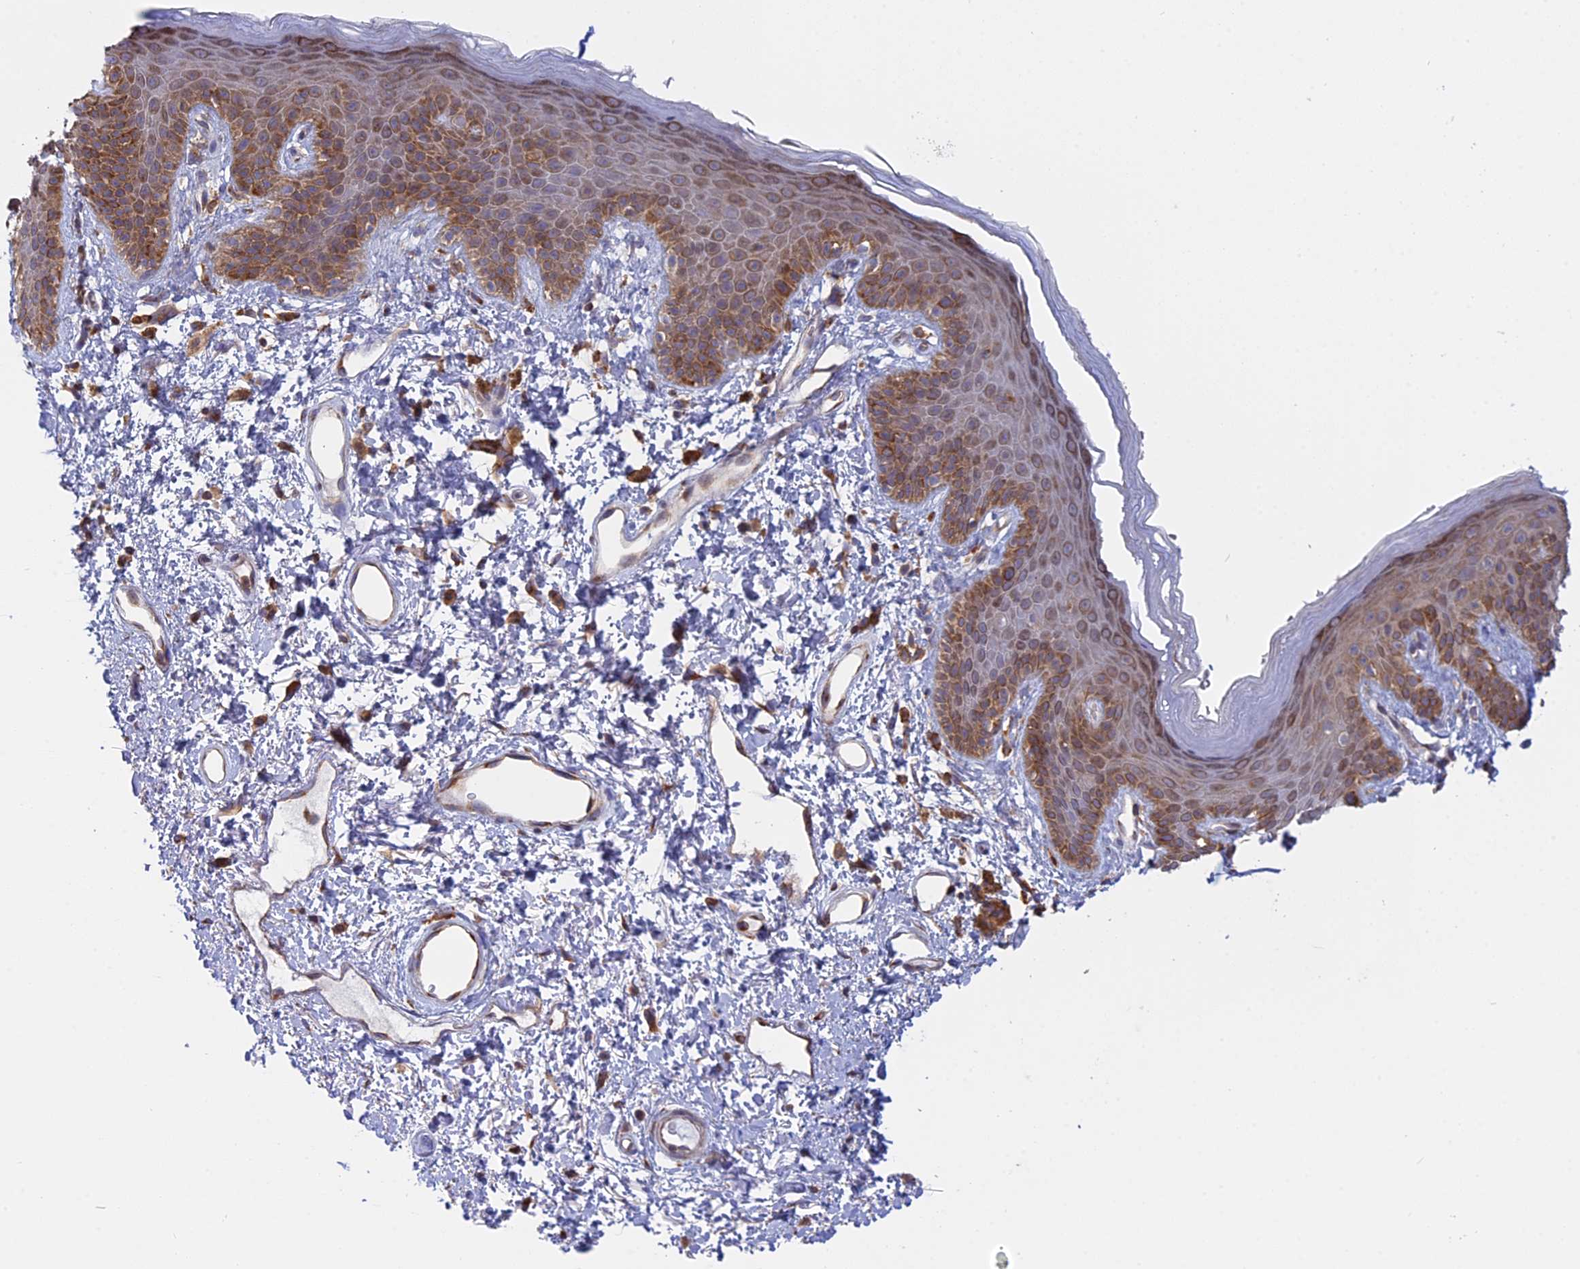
{"staining": {"intensity": "moderate", "quantity": ">75%", "location": "cytoplasmic/membranous"}, "tissue": "skin", "cell_type": "Epidermal cells", "image_type": "normal", "snomed": [{"axis": "morphology", "description": "Normal tissue, NOS"}, {"axis": "topography", "description": "Anal"}], "caption": "Skin stained for a protein (brown) reveals moderate cytoplasmic/membranous positive positivity in approximately >75% of epidermal cells.", "gene": "GMIP", "patient": {"sex": "female", "age": 46}}